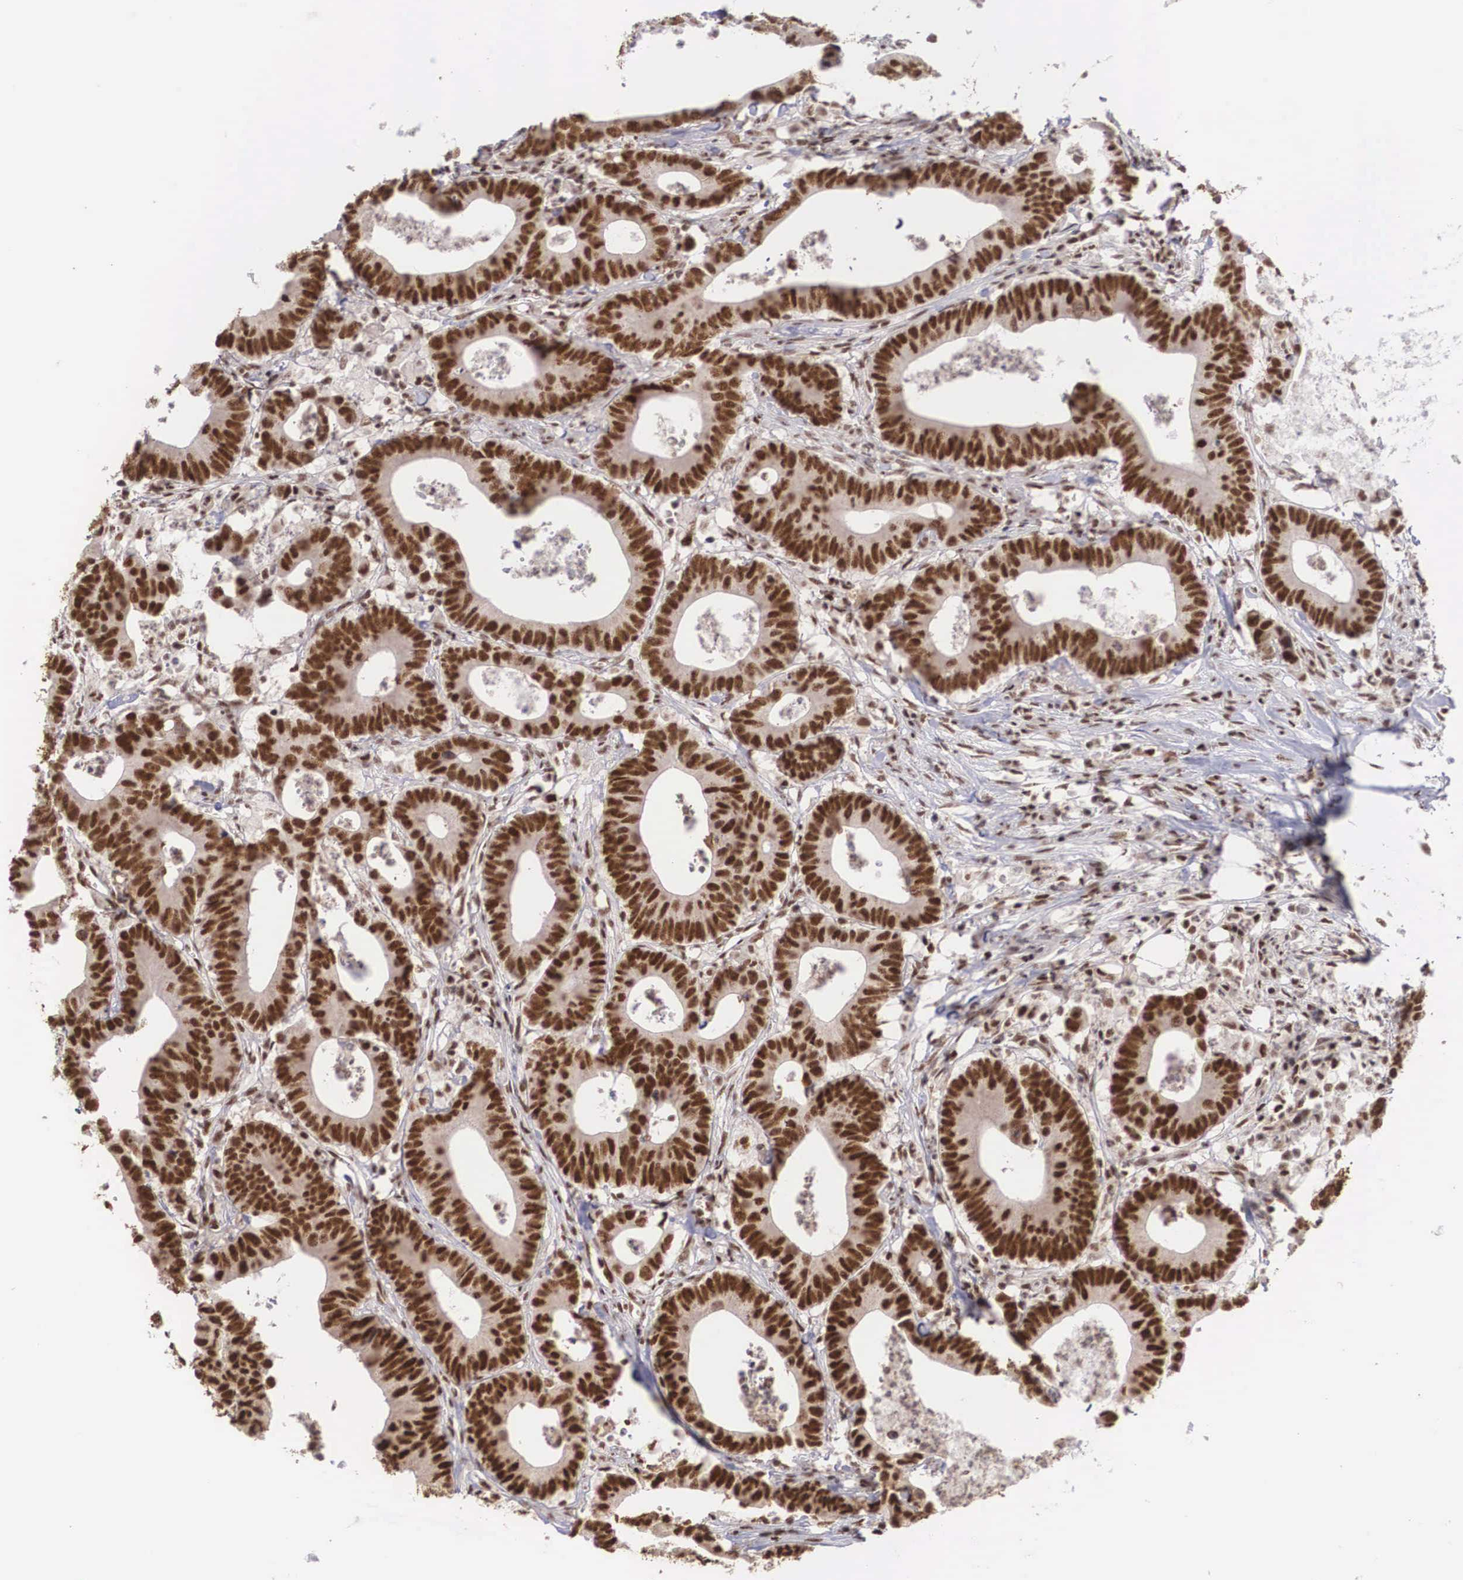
{"staining": {"intensity": "strong", "quantity": ">75%", "location": "nuclear"}, "tissue": "colorectal cancer", "cell_type": "Tumor cells", "image_type": "cancer", "snomed": [{"axis": "morphology", "description": "Adenocarcinoma, NOS"}, {"axis": "topography", "description": "Colon"}], "caption": "Adenocarcinoma (colorectal) stained for a protein (brown) reveals strong nuclear positive staining in about >75% of tumor cells.", "gene": "HTATSF1", "patient": {"sex": "male", "age": 55}}